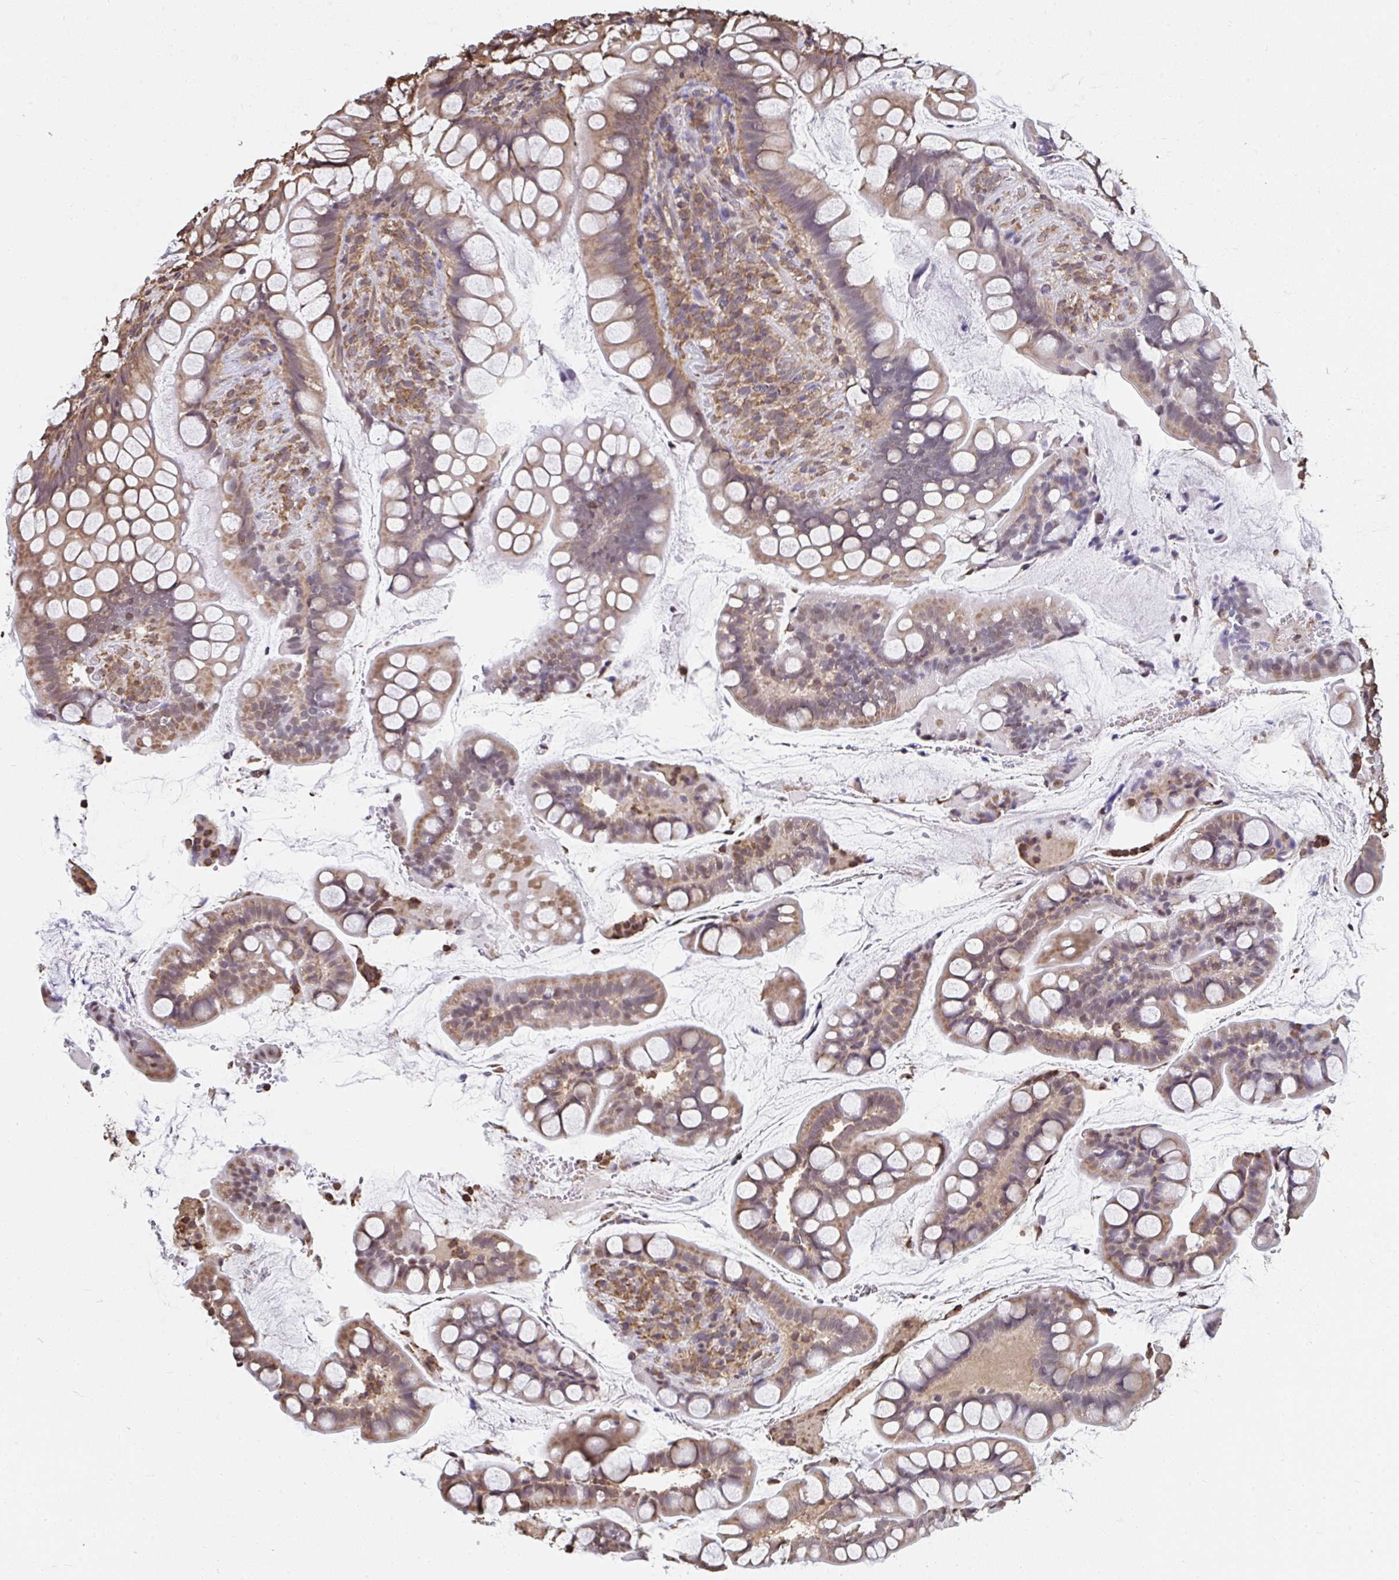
{"staining": {"intensity": "moderate", "quantity": ">75%", "location": "cytoplasmic/membranous"}, "tissue": "small intestine", "cell_type": "Glandular cells", "image_type": "normal", "snomed": [{"axis": "morphology", "description": "Normal tissue, NOS"}, {"axis": "topography", "description": "Small intestine"}], "caption": "Protein staining shows moderate cytoplasmic/membranous positivity in approximately >75% of glandular cells in unremarkable small intestine.", "gene": "SYNCRIP", "patient": {"sex": "male", "age": 70}}